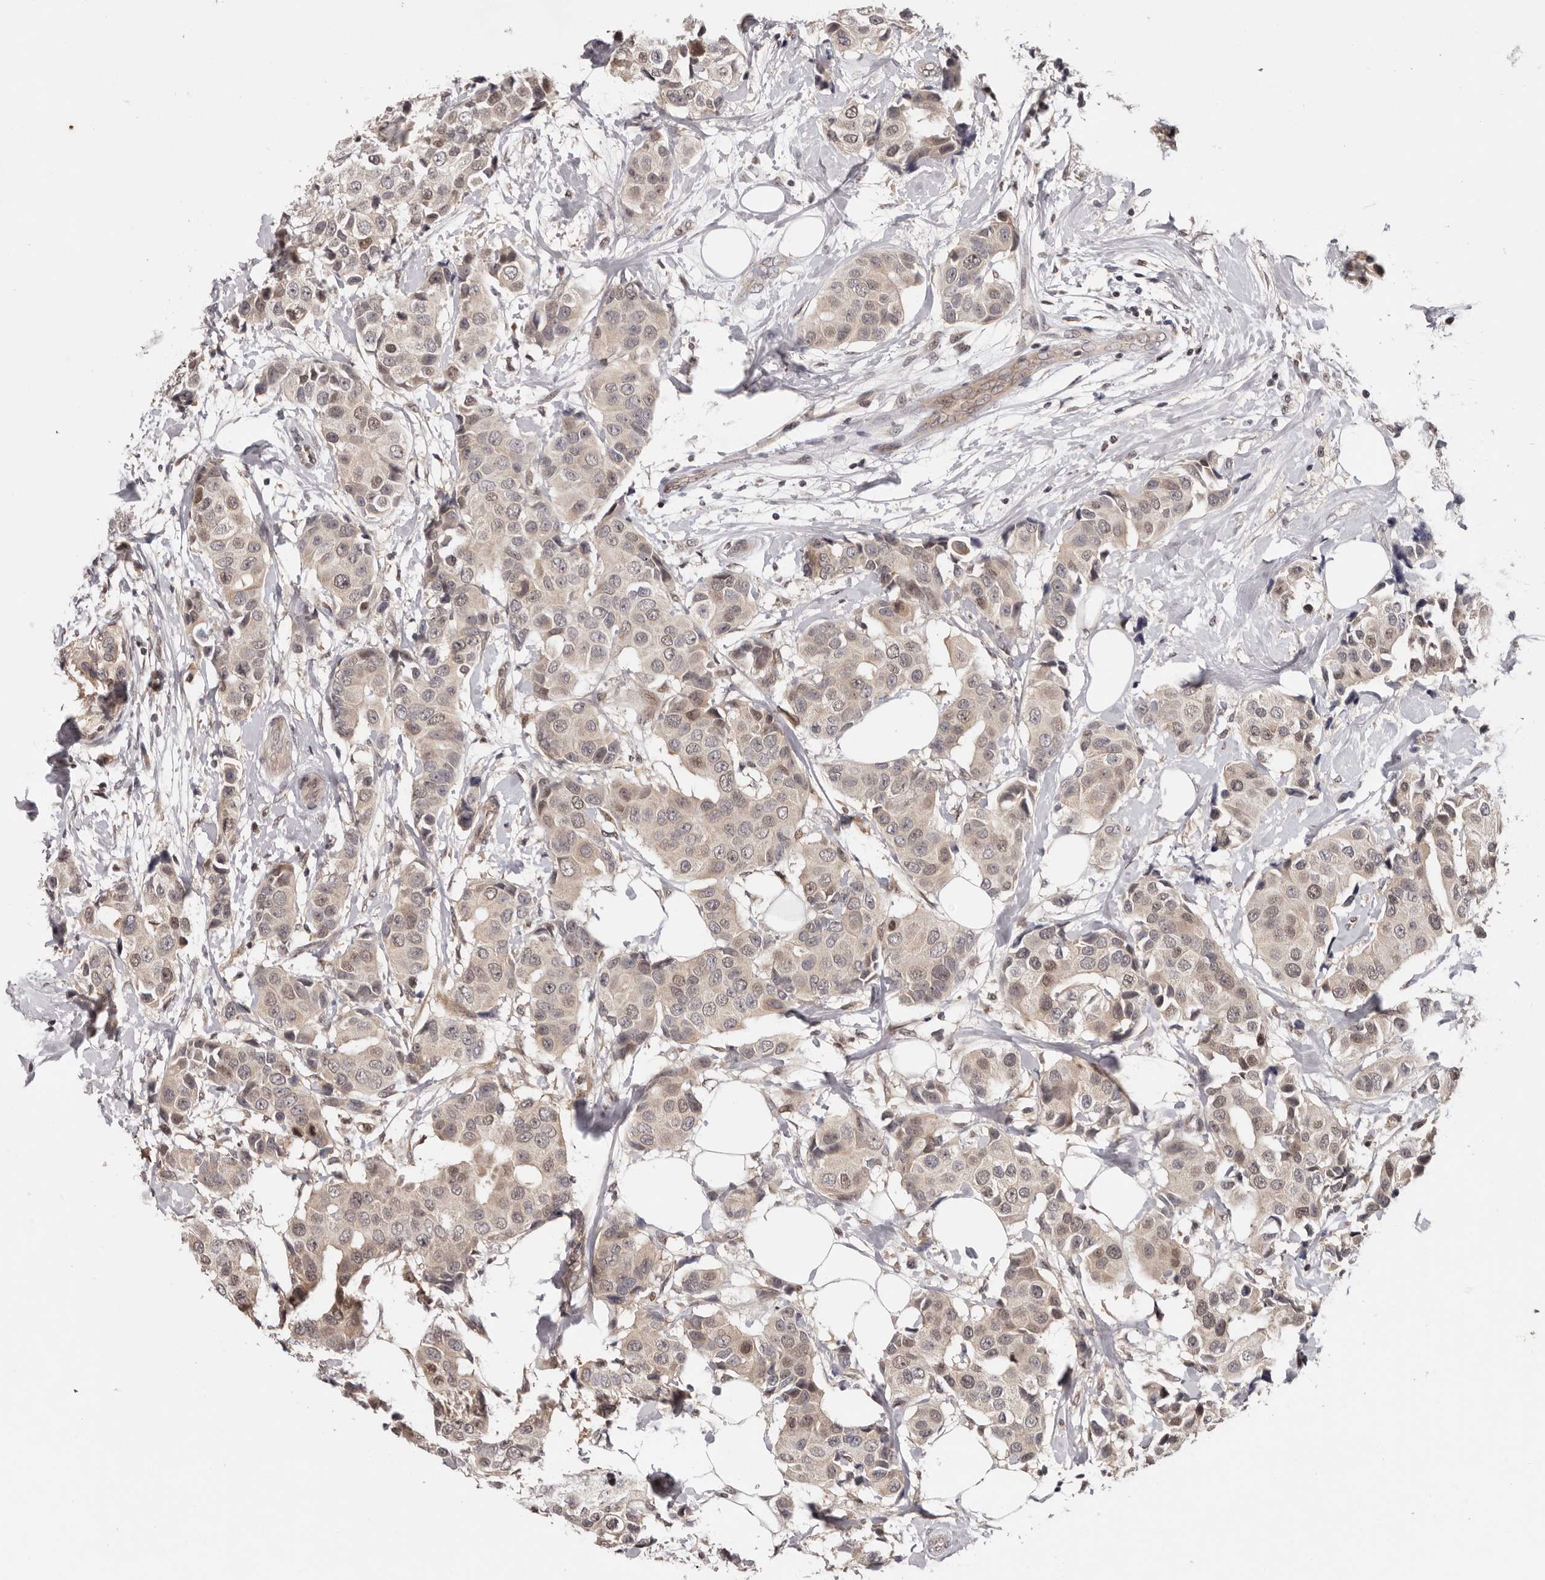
{"staining": {"intensity": "weak", "quantity": ">75%", "location": "cytoplasmic/membranous,nuclear"}, "tissue": "breast cancer", "cell_type": "Tumor cells", "image_type": "cancer", "snomed": [{"axis": "morphology", "description": "Normal tissue, NOS"}, {"axis": "morphology", "description": "Duct carcinoma"}, {"axis": "topography", "description": "Breast"}], "caption": "Immunohistochemistry (IHC) of invasive ductal carcinoma (breast) demonstrates low levels of weak cytoplasmic/membranous and nuclear expression in about >75% of tumor cells.", "gene": "TBX5", "patient": {"sex": "female", "age": 39}}